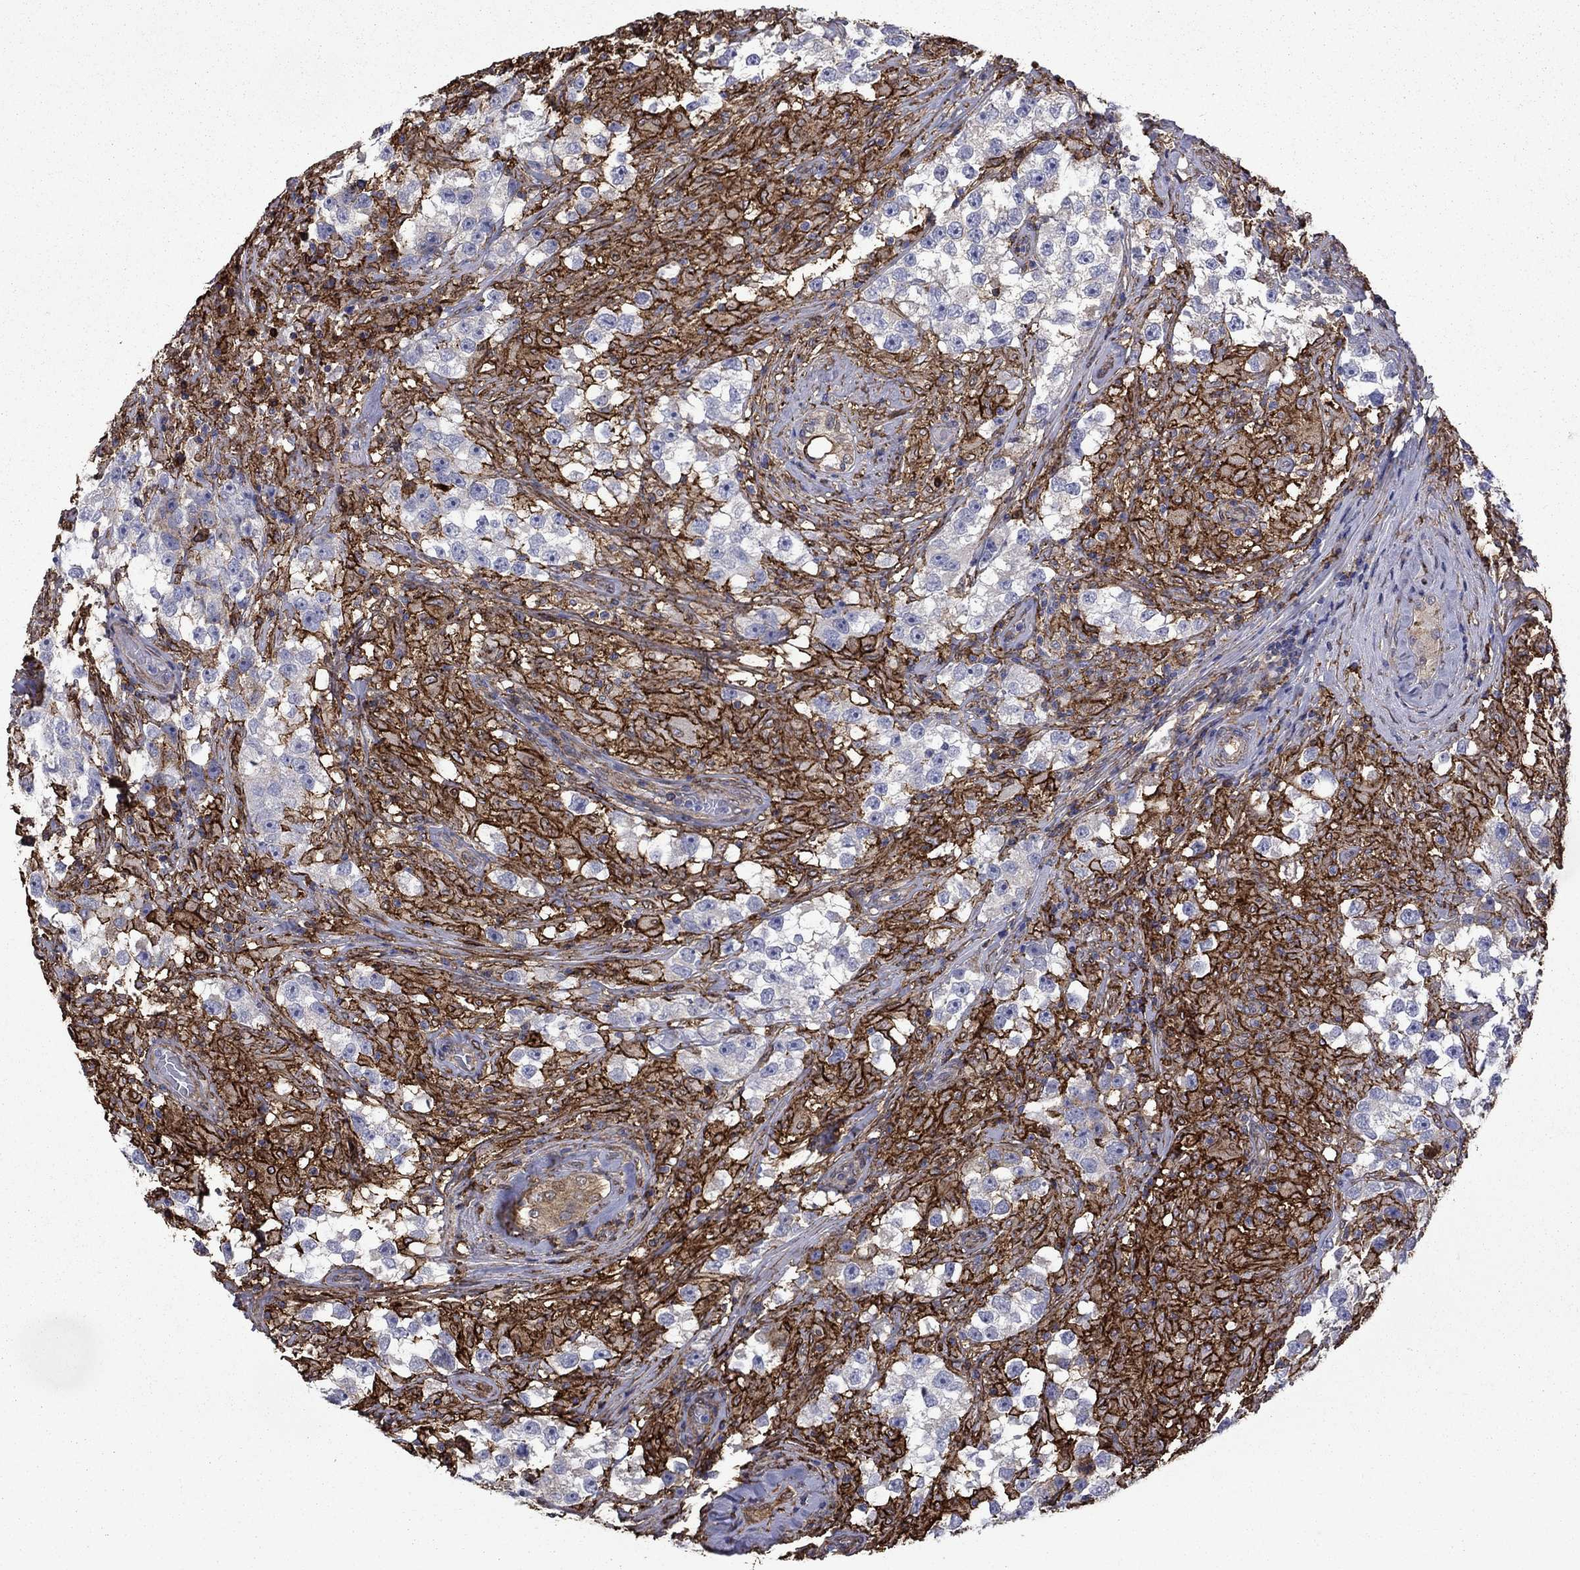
{"staining": {"intensity": "negative", "quantity": "none", "location": "none"}, "tissue": "testis cancer", "cell_type": "Tumor cells", "image_type": "cancer", "snomed": [{"axis": "morphology", "description": "Seminoma, NOS"}, {"axis": "topography", "description": "Testis"}], "caption": "The photomicrograph displays no significant positivity in tumor cells of testis cancer (seminoma).", "gene": "PLAU", "patient": {"sex": "male", "age": 46}}